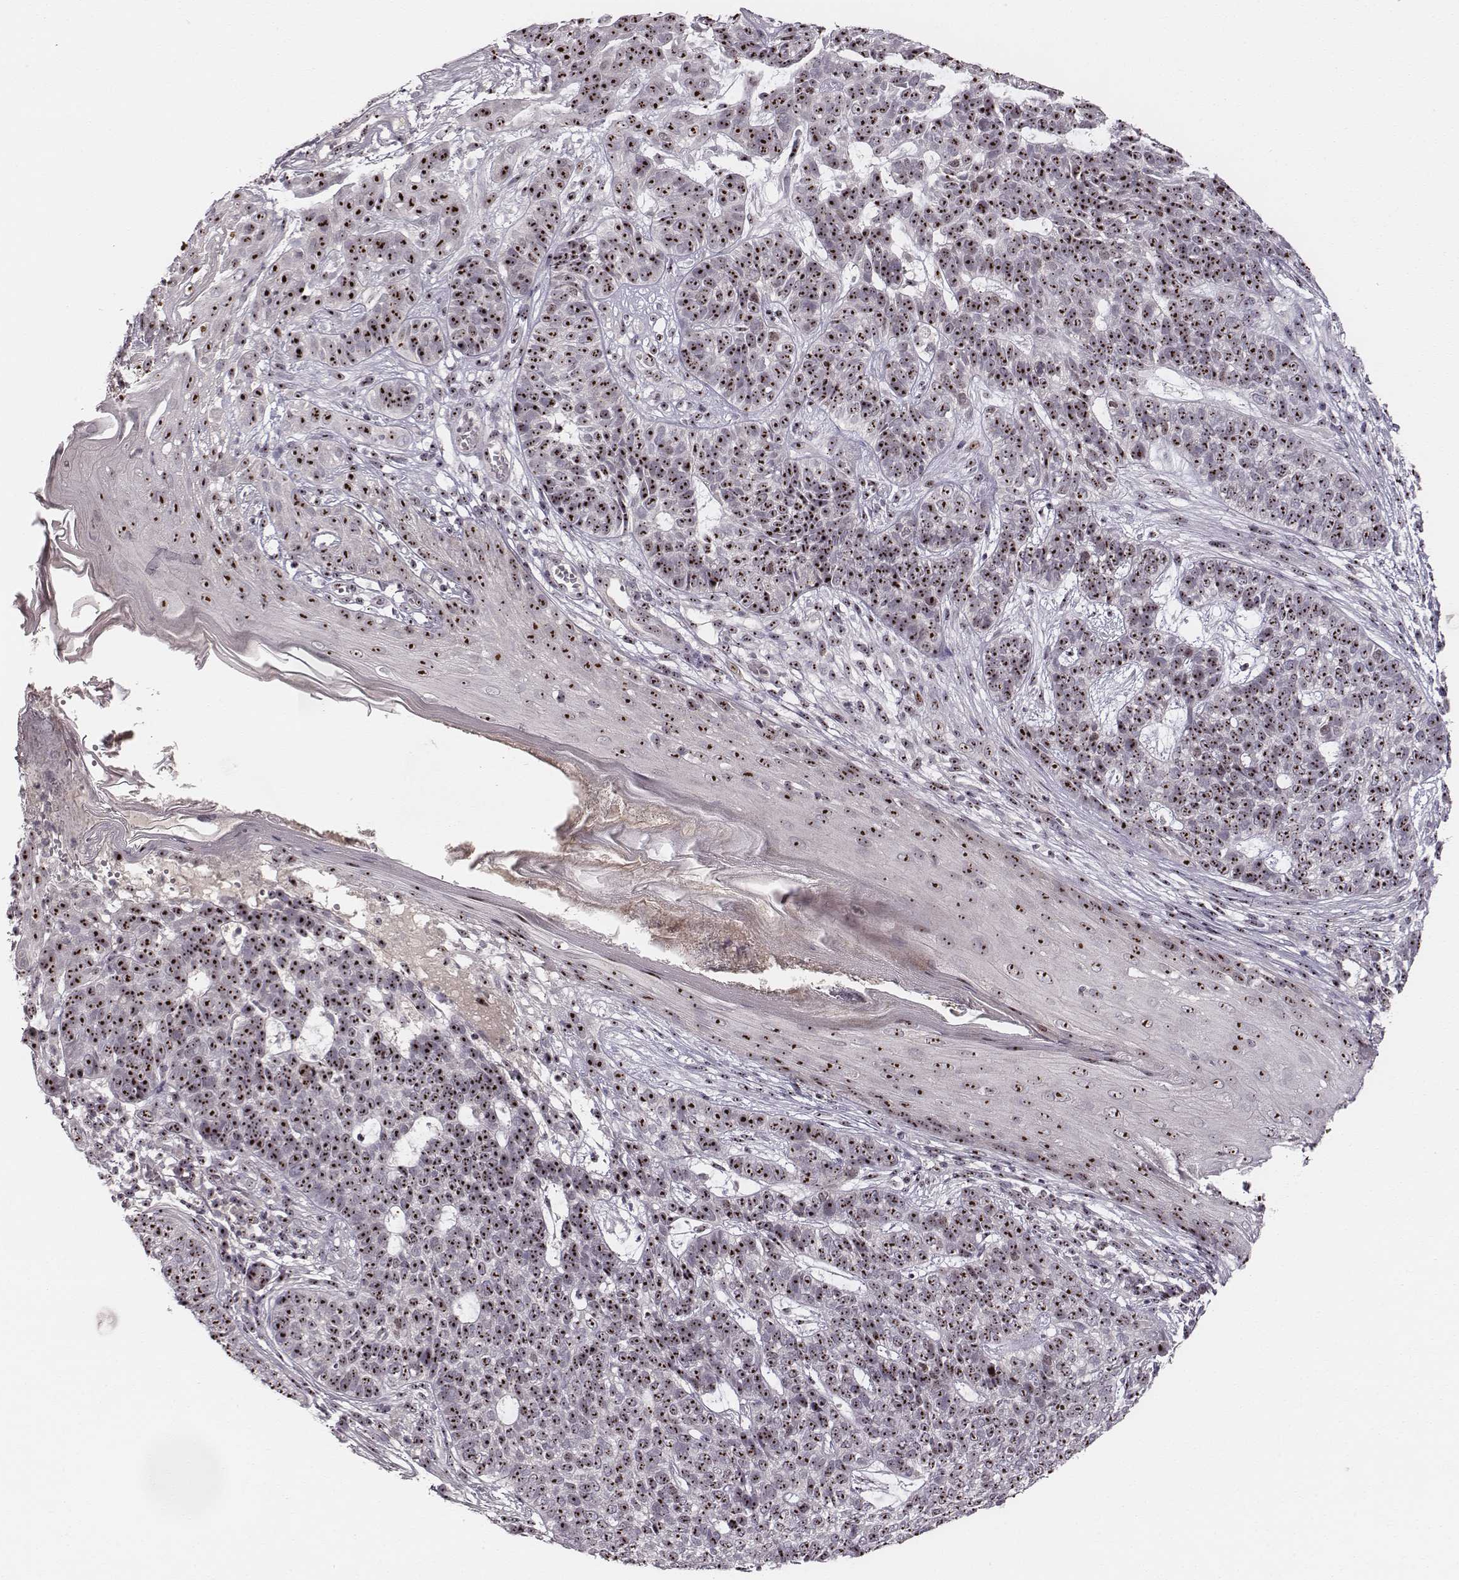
{"staining": {"intensity": "moderate", "quantity": ">75%", "location": "nuclear"}, "tissue": "skin cancer", "cell_type": "Tumor cells", "image_type": "cancer", "snomed": [{"axis": "morphology", "description": "Basal cell carcinoma"}, {"axis": "topography", "description": "Skin"}], "caption": "Immunohistochemical staining of human skin cancer displays medium levels of moderate nuclear protein expression in approximately >75% of tumor cells.", "gene": "NOP56", "patient": {"sex": "female", "age": 69}}